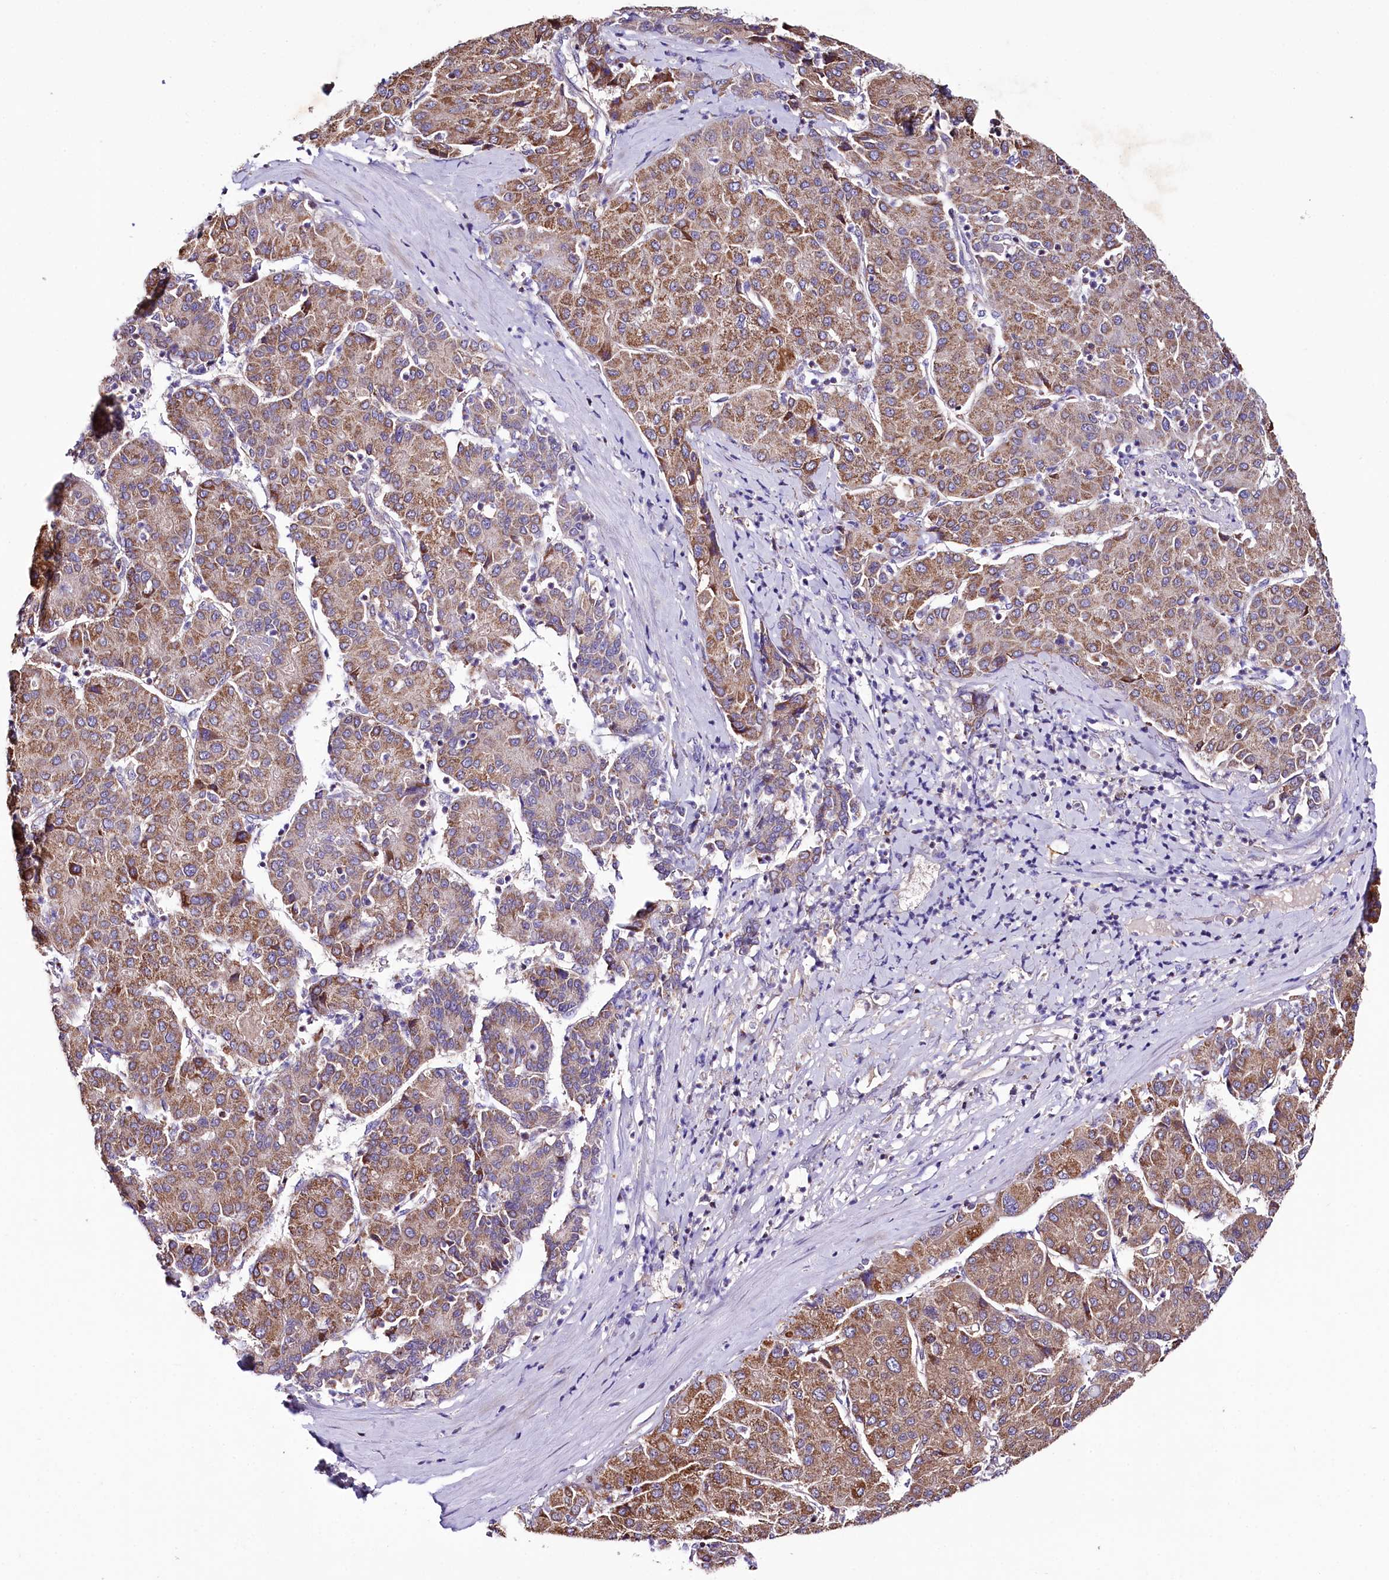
{"staining": {"intensity": "moderate", "quantity": ">75%", "location": "cytoplasmic/membranous"}, "tissue": "liver cancer", "cell_type": "Tumor cells", "image_type": "cancer", "snomed": [{"axis": "morphology", "description": "Carcinoma, Hepatocellular, NOS"}, {"axis": "topography", "description": "Liver"}], "caption": "Moderate cytoplasmic/membranous protein positivity is appreciated in about >75% of tumor cells in liver cancer. (brown staining indicates protein expression, while blue staining denotes nuclei).", "gene": "ZNF45", "patient": {"sex": "male", "age": 65}}